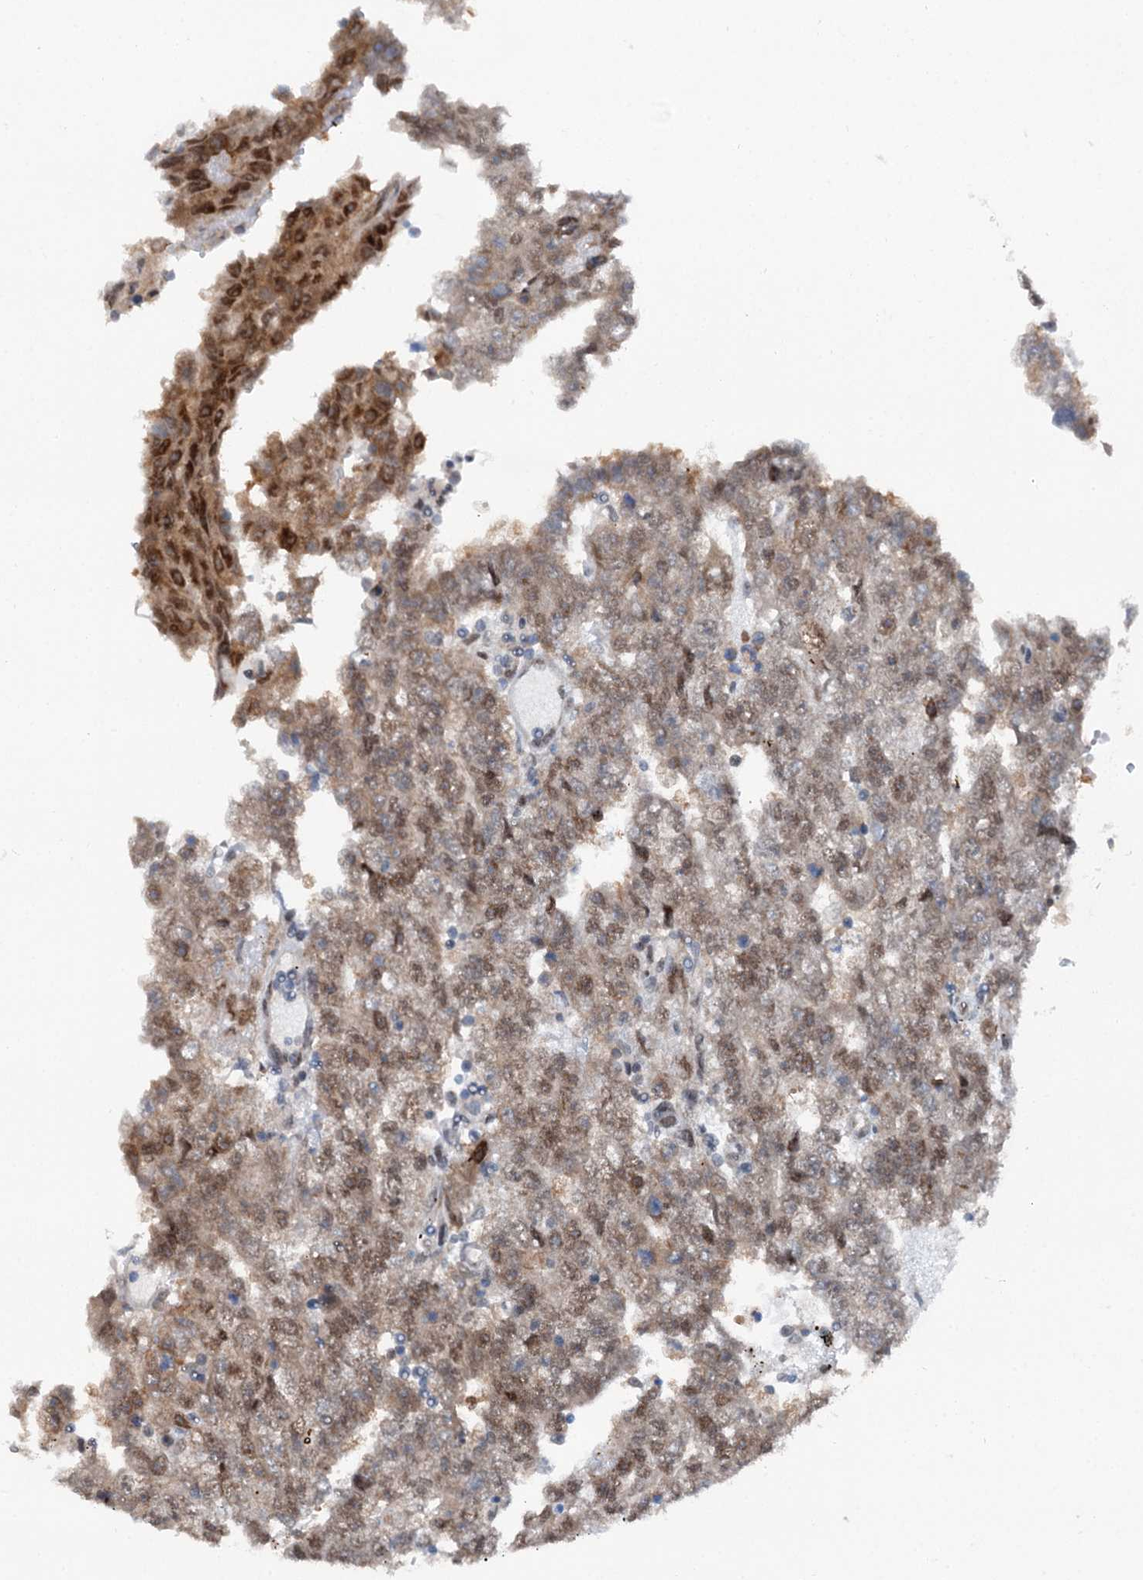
{"staining": {"intensity": "moderate", "quantity": ">75%", "location": "nuclear"}, "tissue": "testis cancer", "cell_type": "Tumor cells", "image_type": "cancer", "snomed": [{"axis": "morphology", "description": "Carcinoma, Embryonal, NOS"}, {"axis": "topography", "description": "Testis"}], "caption": "Tumor cells demonstrate medium levels of moderate nuclear expression in about >75% of cells in human testis cancer. The staining was performed using DAB (3,3'-diaminobenzidine), with brown indicating positive protein expression. Nuclei are stained blue with hematoxylin.", "gene": "PSMD13", "patient": {"sex": "male", "age": 25}}